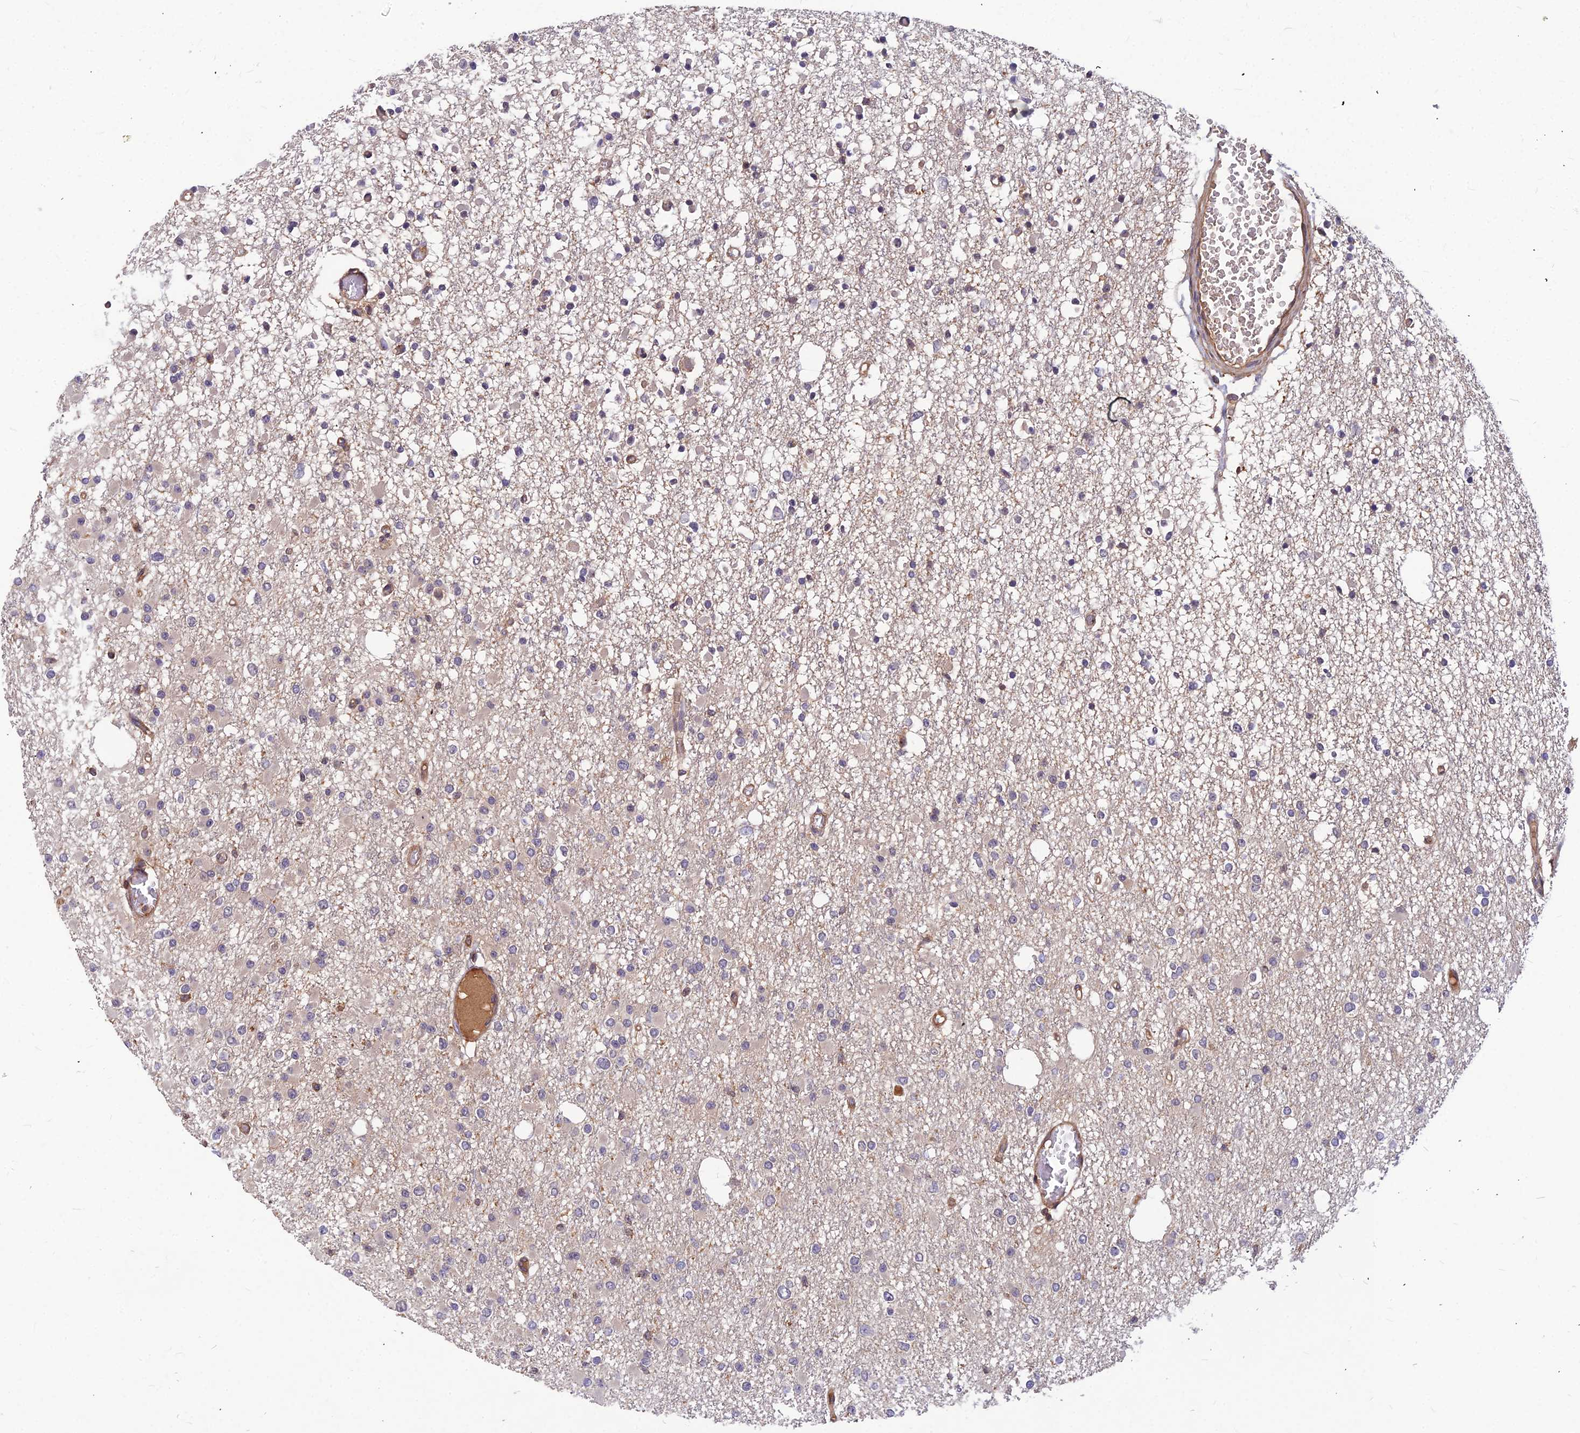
{"staining": {"intensity": "negative", "quantity": "none", "location": "none"}, "tissue": "glioma", "cell_type": "Tumor cells", "image_type": "cancer", "snomed": [{"axis": "morphology", "description": "Glioma, malignant, Low grade"}, {"axis": "topography", "description": "Brain"}], "caption": "Tumor cells are negative for protein expression in human glioma. The staining is performed using DAB brown chromogen with nuclei counter-stained in using hematoxylin.", "gene": "ZNF467", "patient": {"sex": "female", "age": 22}}